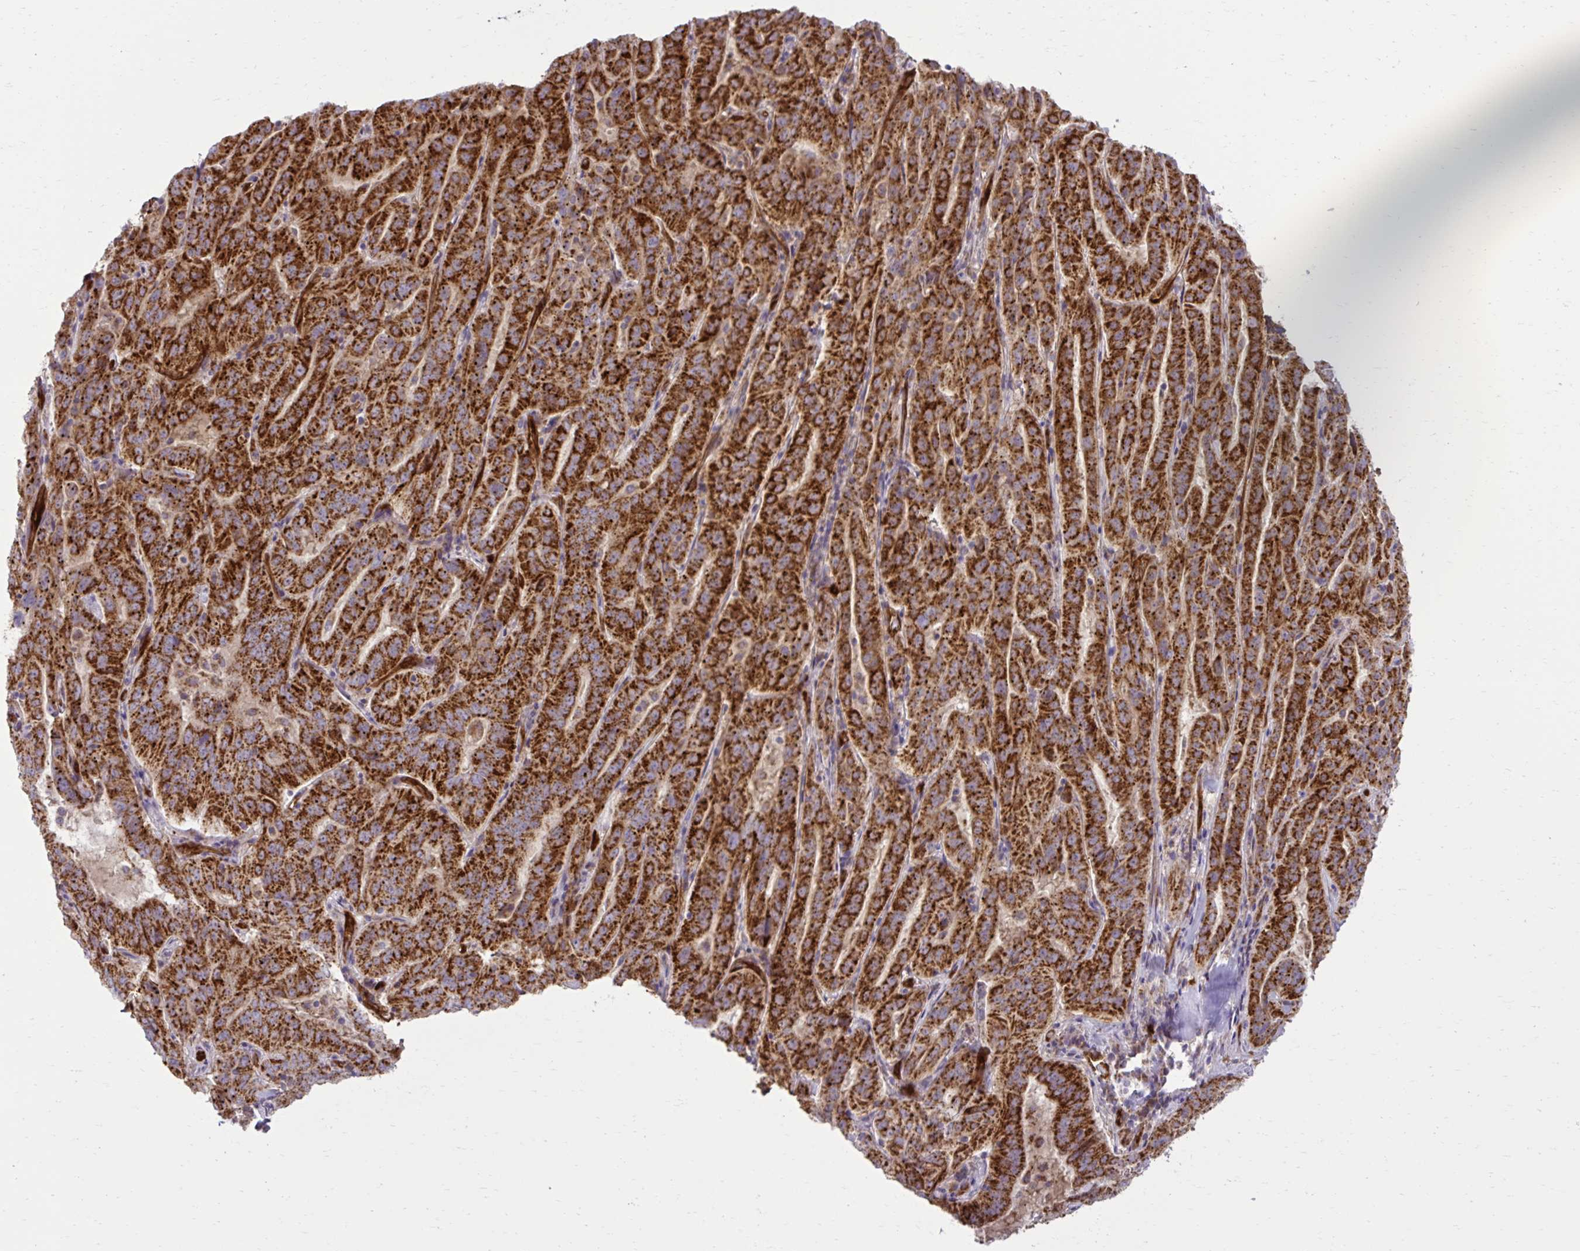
{"staining": {"intensity": "strong", "quantity": ">75%", "location": "cytoplasmic/membranous"}, "tissue": "pancreatic cancer", "cell_type": "Tumor cells", "image_type": "cancer", "snomed": [{"axis": "morphology", "description": "Adenocarcinoma, NOS"}, {"axis": "topography", "description": "Pancreas"}], "caption": "An image showing strong cytoplasmic/membranous positivity in about >75% of tumor cells in adenocarcinoma (pancreatic), as visualized by brown immunohistochemical staining.", "gene": "LIMS1", "patient": {"sex": "male", "age": 63}}